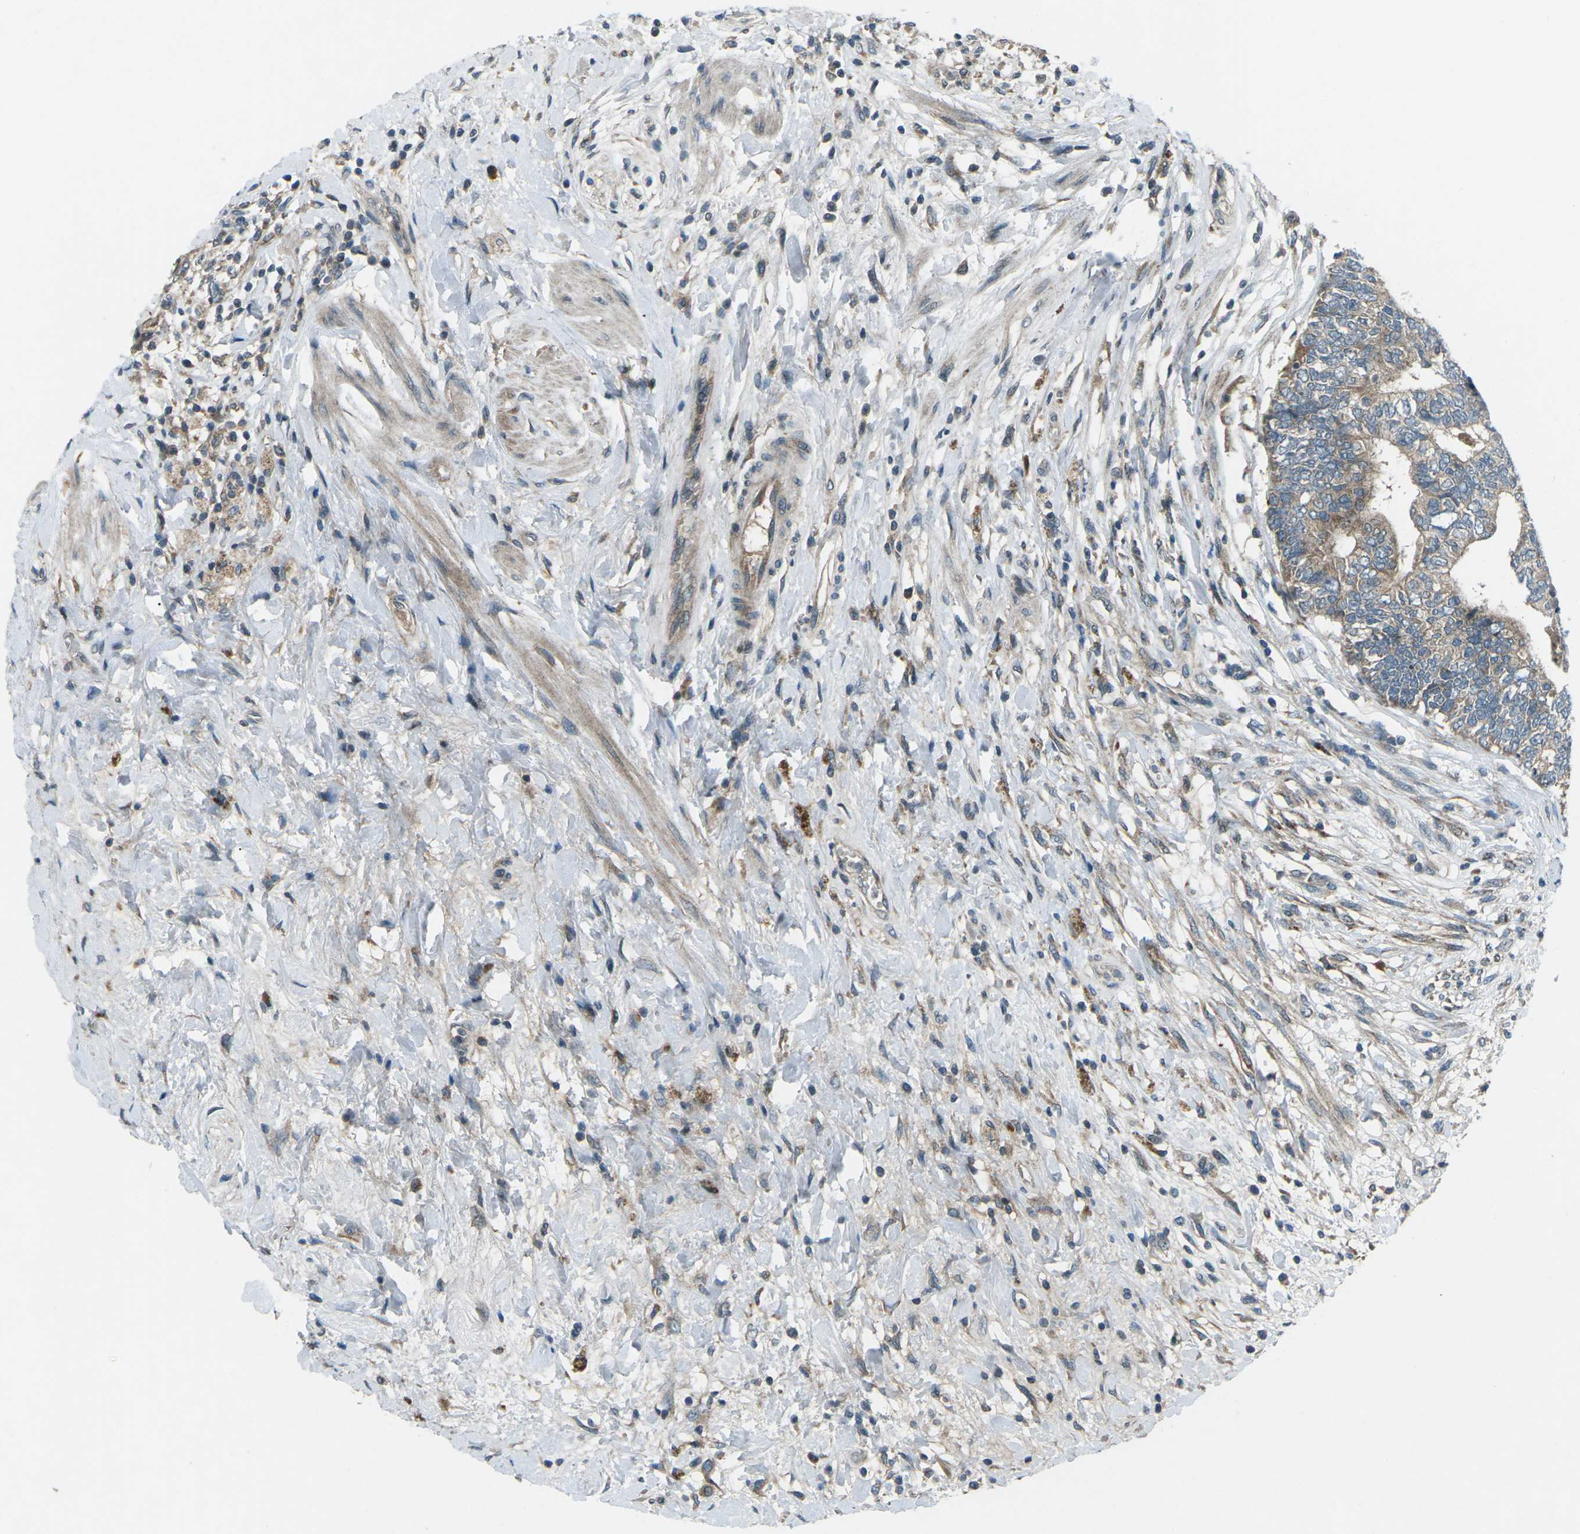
{"staining": {"intensity": "moderate", "quantity": ">75%", "location": "cytoplasmic/membranous"}, "tissue": "colorectal cancer", "cell_type": "Tumor cells", "image_type": "cancer", "snomed": [{"axis": "morphology", "description": "Adenocarcinoma, NOS"}, {"axis": "topography", "description": "Rectum"}], "caption": "Colorectal cancer (adenocarcinoma) was stained to show a protein in brown. There is medium levels of moderate cytoplasmic/membranous positivity in approximately >75% of tumor cells. (Brightfield microscopy of DAB IHC at high magnification).", "gene": "CDK16", "patient": {"sex": "male", "age": 51}}